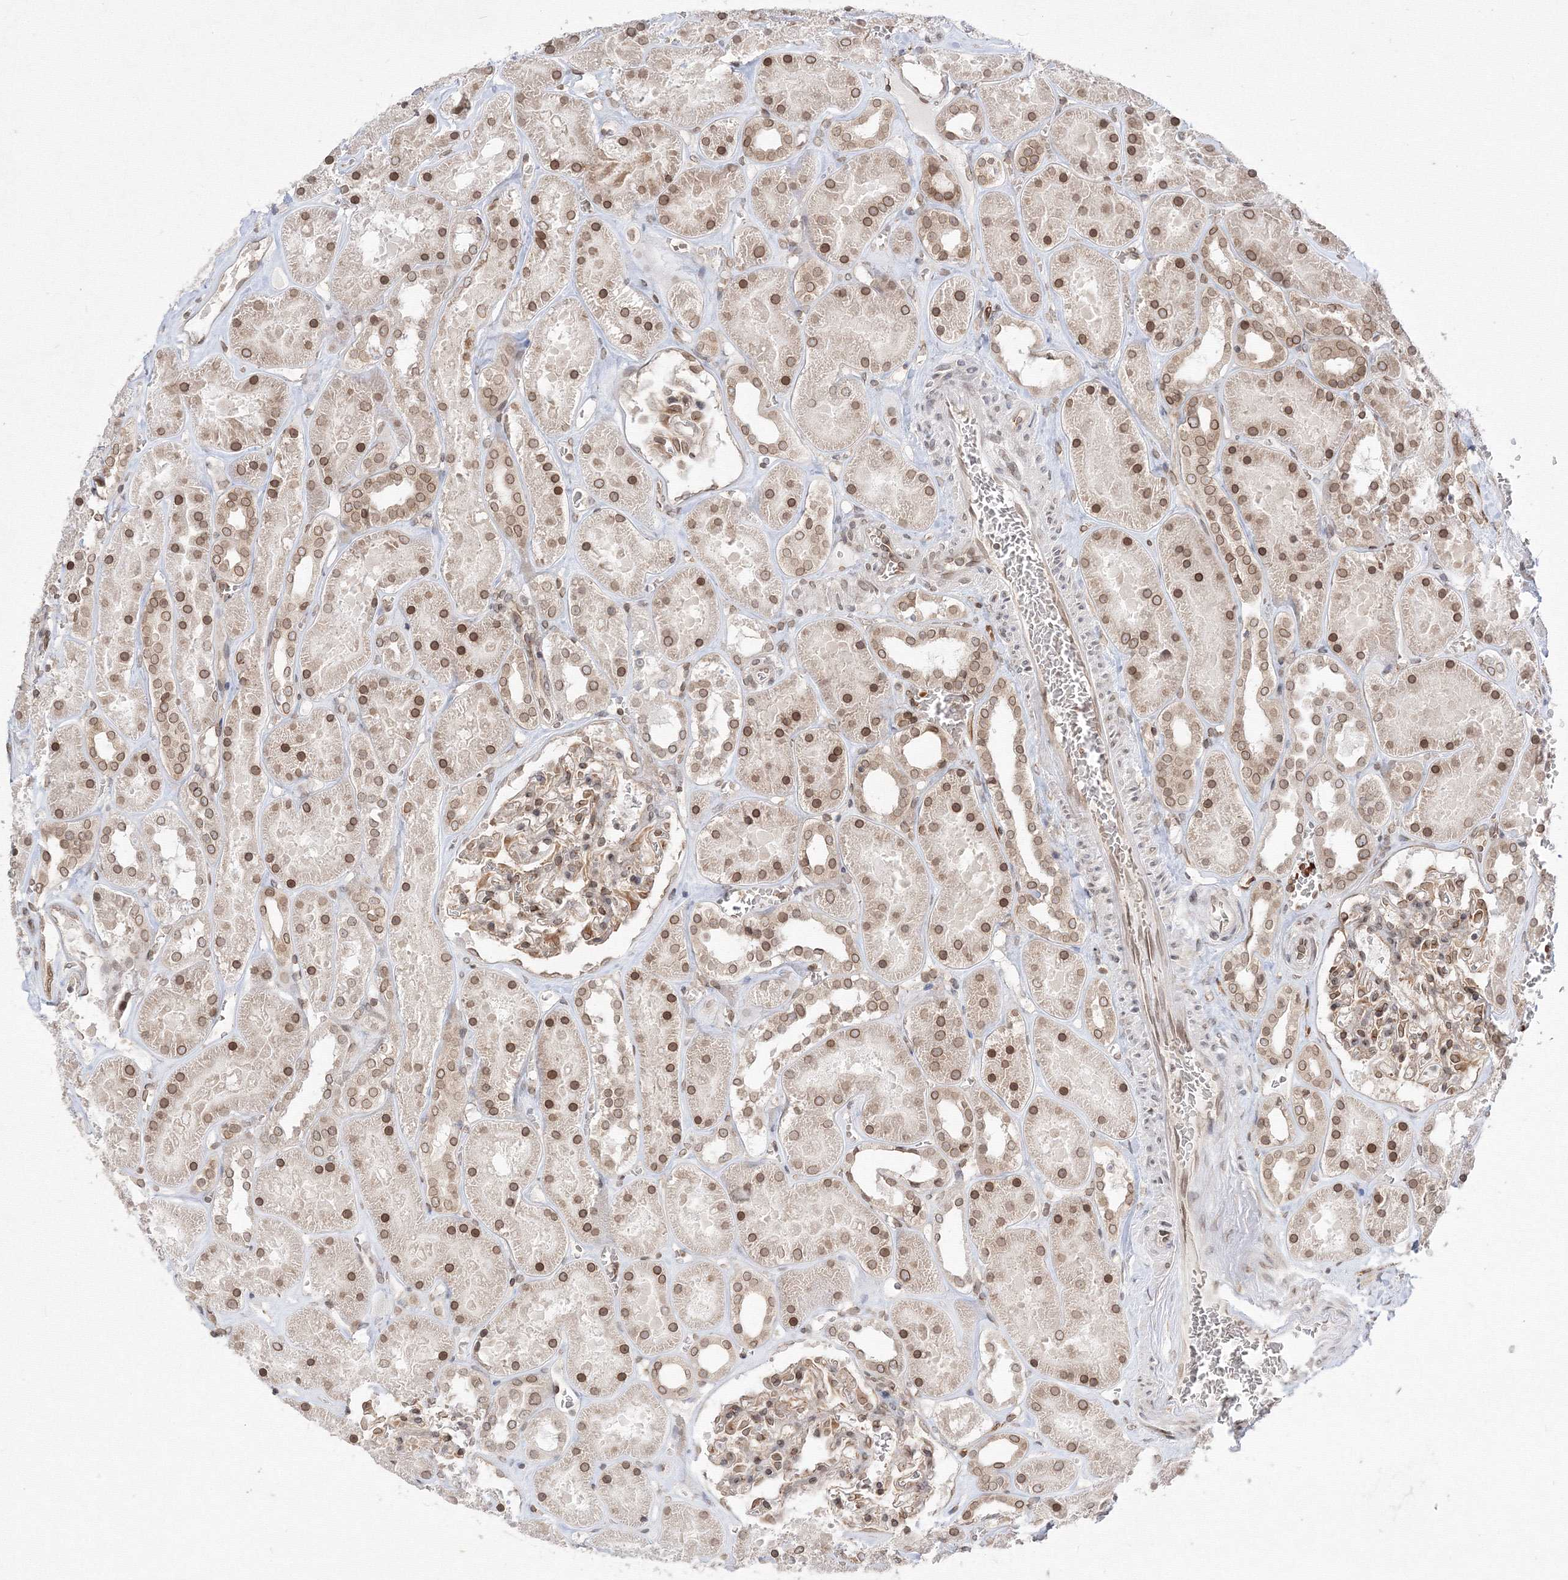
{"staining": {"intensity": "moderate", "quantity": ">75%", "location": "cytoplasmic/membranous,nuclear"}, "tissue": "kidney", "cell_type": "Cells in glomeruli", "image_type": "normal", "snomed": [{"axis": "morphology", "description": "Normal tissue, NOS"}, {"axis": "topography", "description": "Kidney"}], "caption": "Brown immunohistochemical staining in normal human kidney reveals moderate cytoplasmic/membranous,nuclear expression in about >75% of cells in glomeruli. (DAB (3,3'-diaminobenzidine) IHC with brightfield microscopy, high magnification).", "gene": "DNAJB2", "patient": {"sex": "female", "age": 41}}